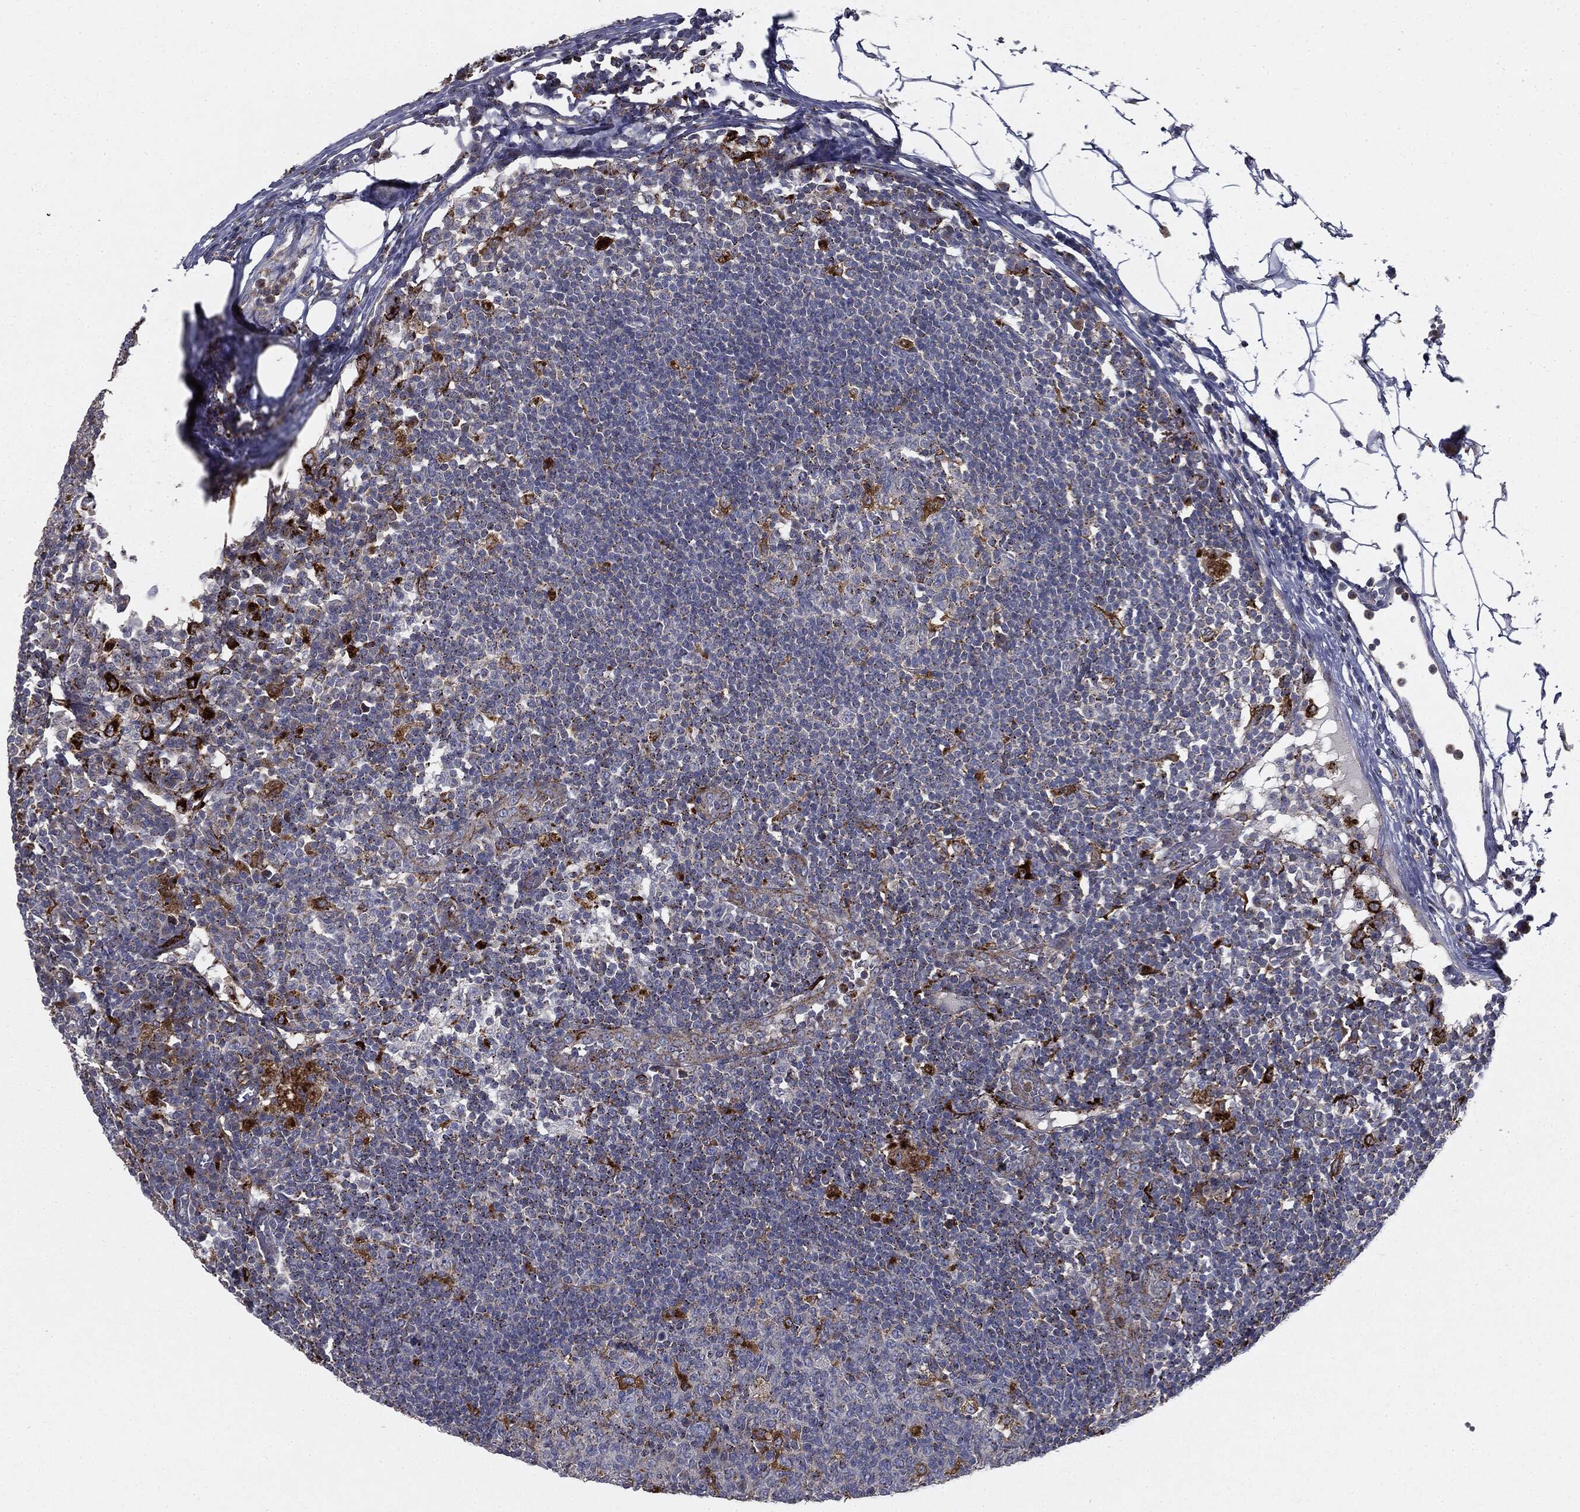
{"staining": {"intensity": "strong", "quantity": "<25%", "location": "cytoplasmic/membranous"}, "tissue": "lymph node", "cell_type": "Germinal center cells", "image_type": "normal", "snomed": [{"axis": "morphology", "description": "Normal tissue, NOS"}, {"axis": "topography", "description": "Lymph node"}, {"axis": "topography", "description": "Salivary gland"}], "caption": "Immunohistochemistry (IHC) of unremarkable lymph node exhibits medium levels of strong cytoplasmic/membranous expression in about <25% of germinal center cells.", "gene": "CTSA", "patient": {"sex": "male", "age": 83}}